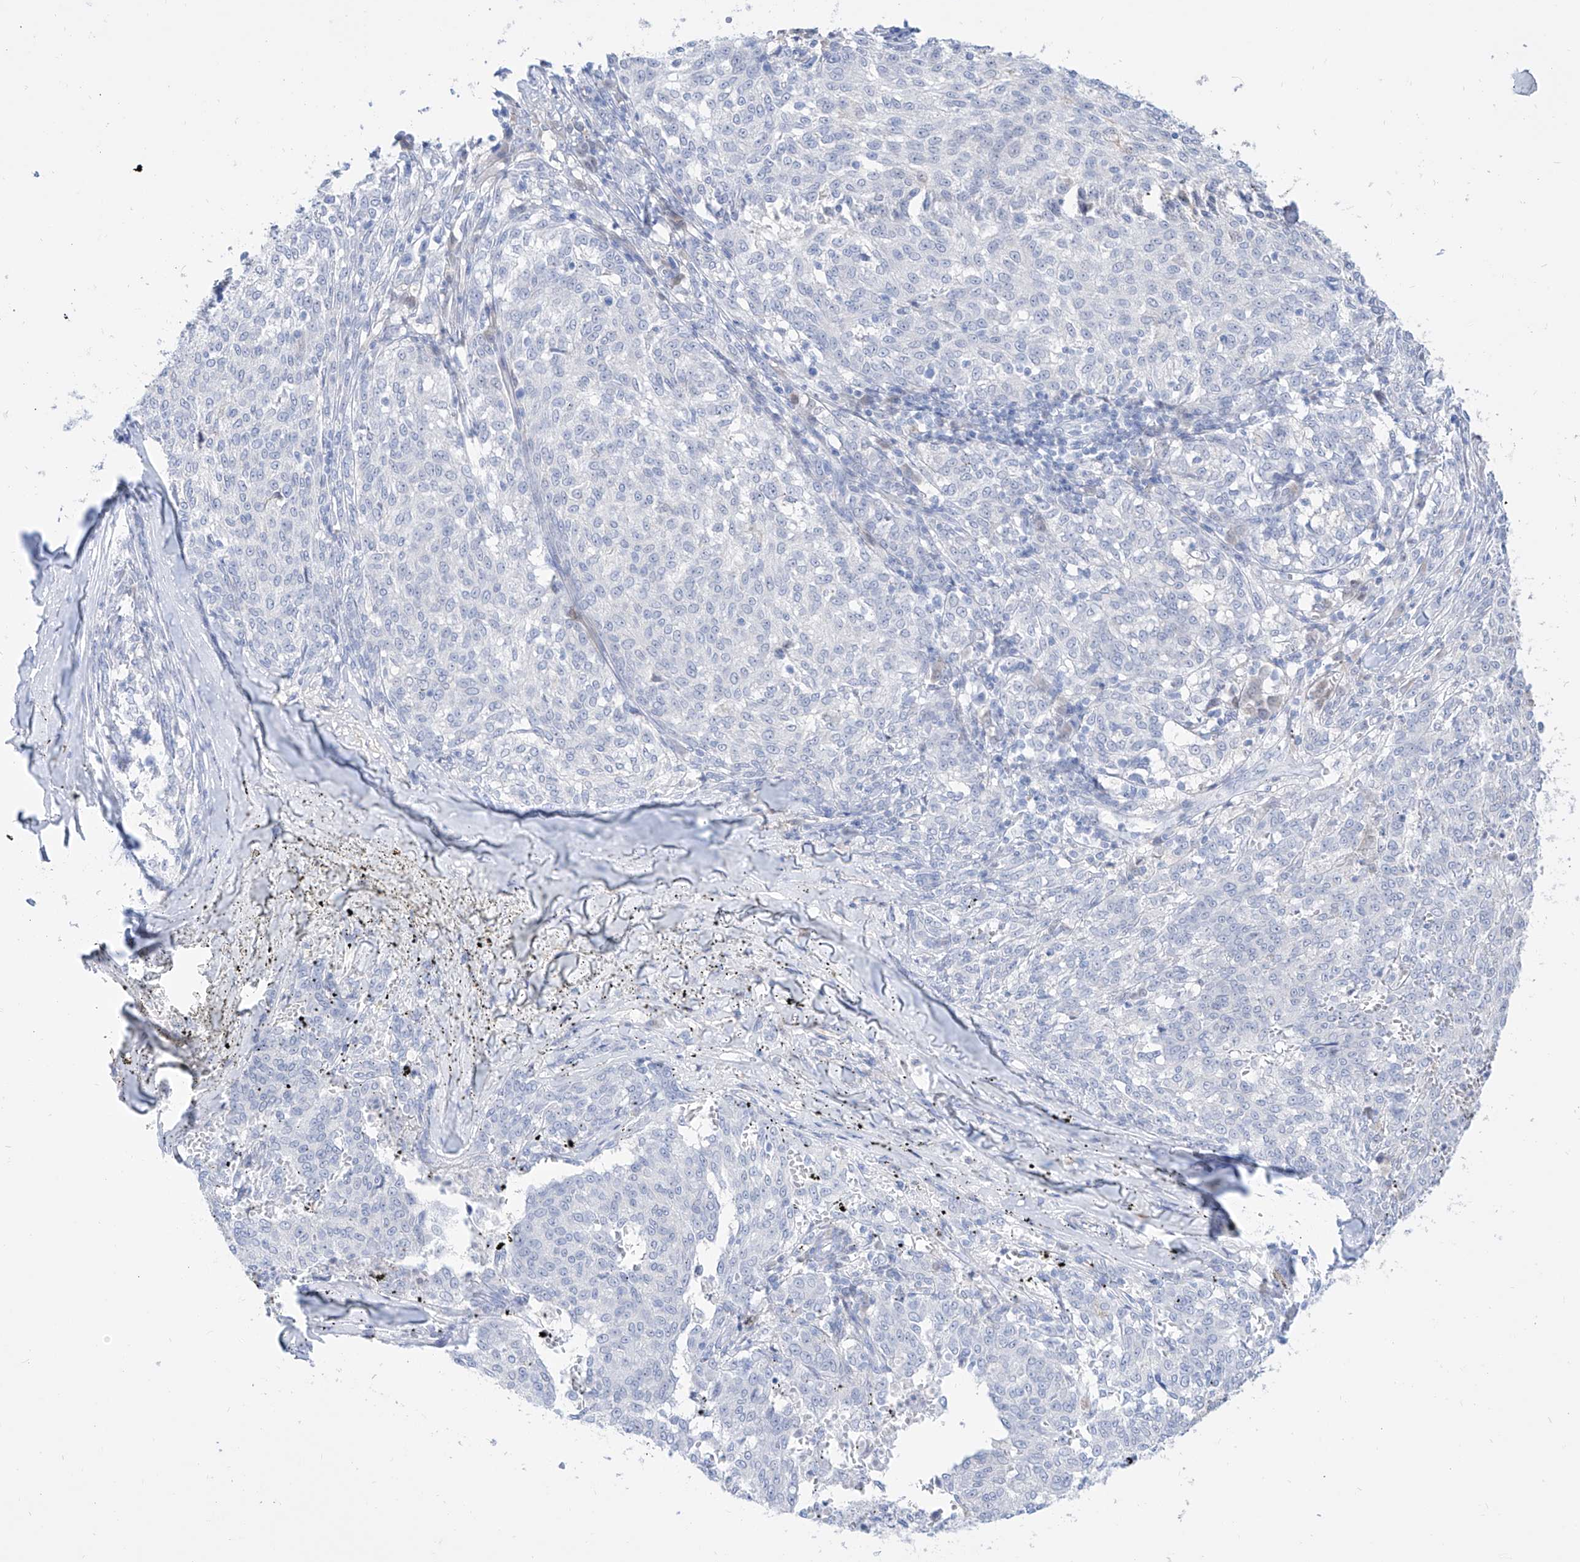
{"staining": {"intensity": "negative", "quantity": "none", "location": "none"}, "tissue": "melanoma", "cell_type": "Tumor cells", "image_type": "cancer", "snomed": [{"axis": "morphology", "description": "Malignant melanoma, NOS"}, {"axis": "topography", "description": "Skin"}], "caption": "This is a photomicrograph of IHC staining of melanoma, which shows no expression in tumor cells.", "gene": "PDXK", "patient": {"sex": "female", "age": 72}}